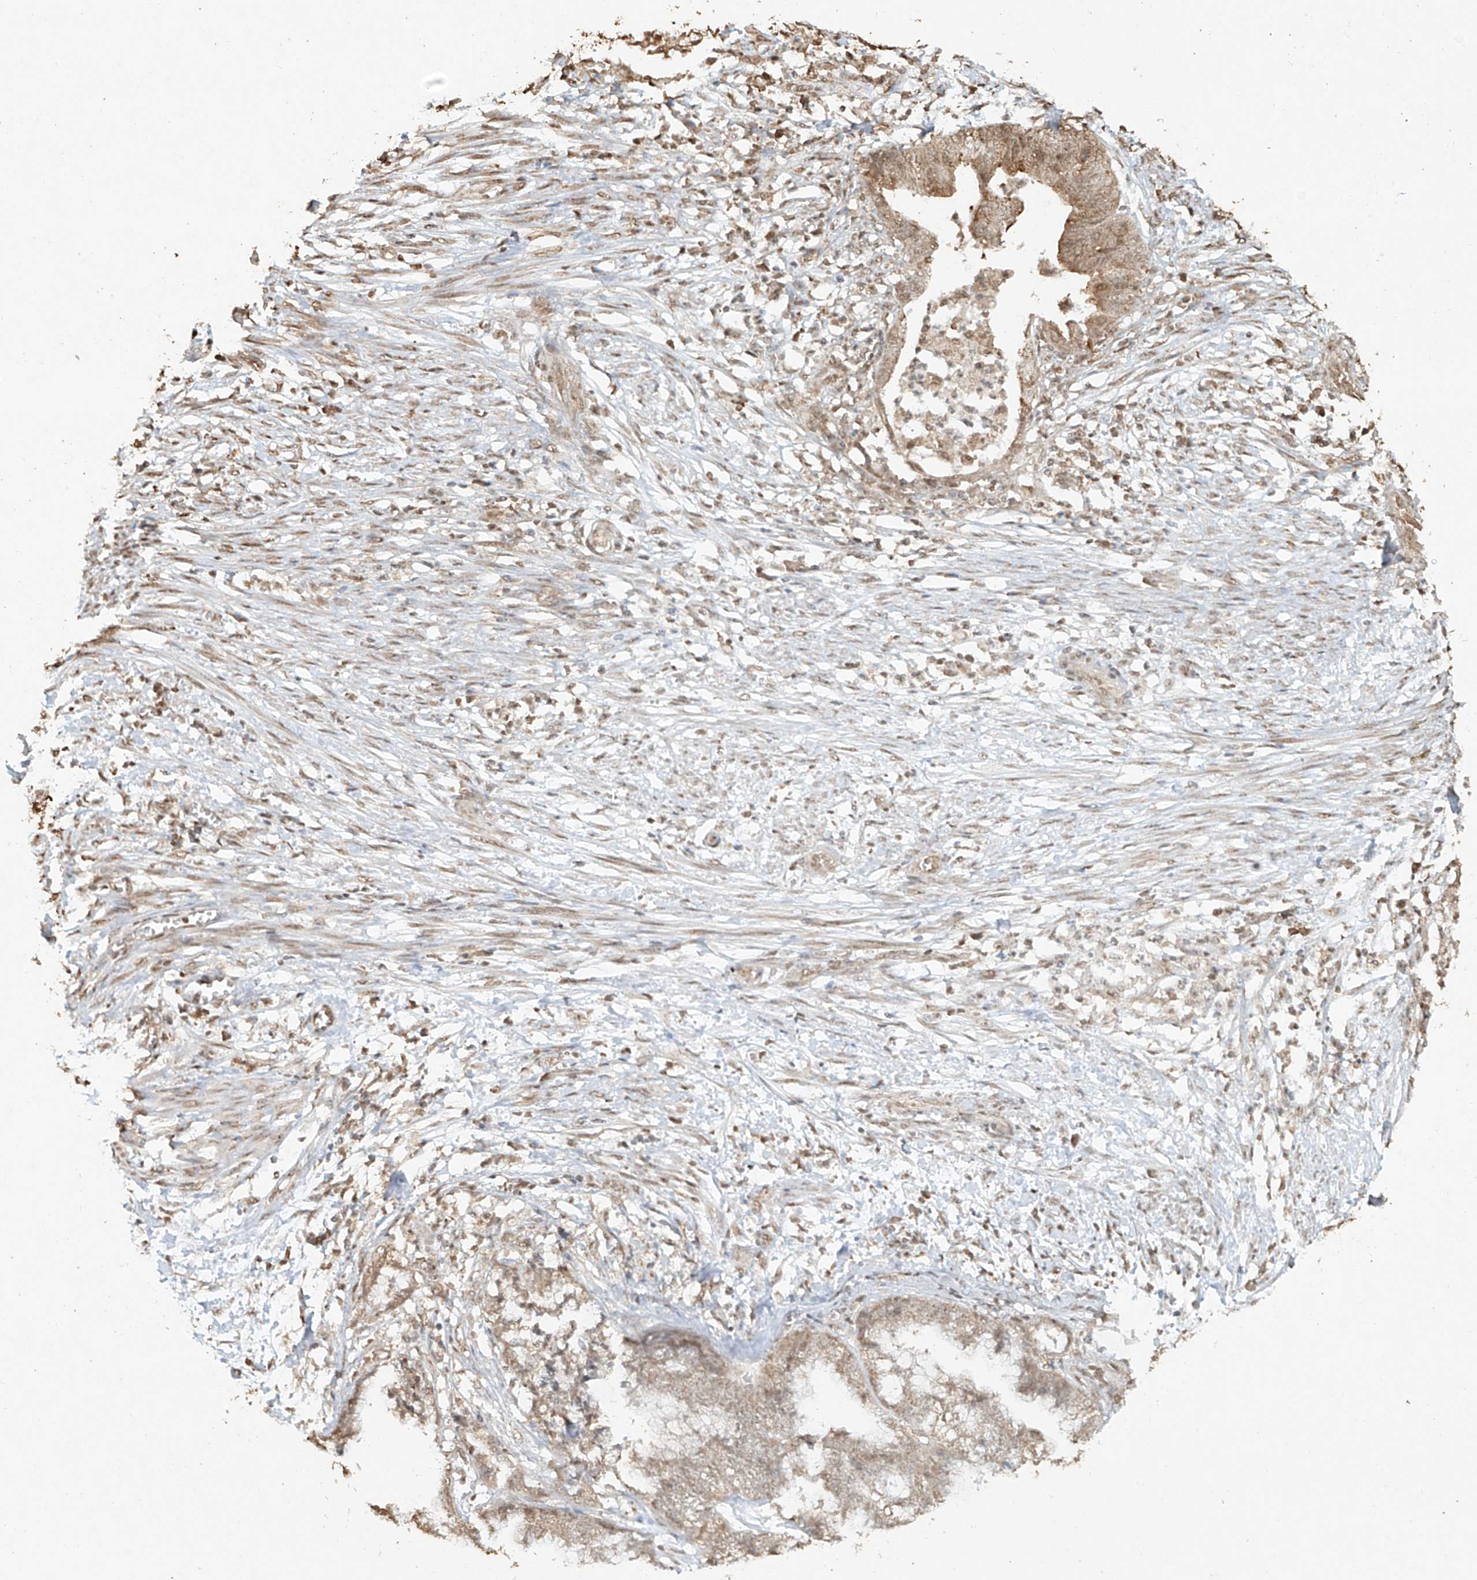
{"staining": {"intensity": "weak", "quantity": ">75%", "location": "cytoplasmic/membranous,nuclear"}, "tissue": "endometrial cancer", "cell_type": "Tumor cells", "image_type": "cancer", "snomed": [{"axis": "morphology", "description": "Necrosis, NOS"}, {"axis": "morphology", "description": "Adenocarcinoma, NOS"}, {"axis": "topography", "description": "Endometrium"}], "caption": "The micrograph demonstrates immunohistochemical staining of endometrial adenocarcinoma. There is weak cytoplasmic/membranous and nuclear positivity is appreciated in approximately >75% of tumor cells.", "gene": "TIGAR", "patient": {"sex": "female", "age": 79}}